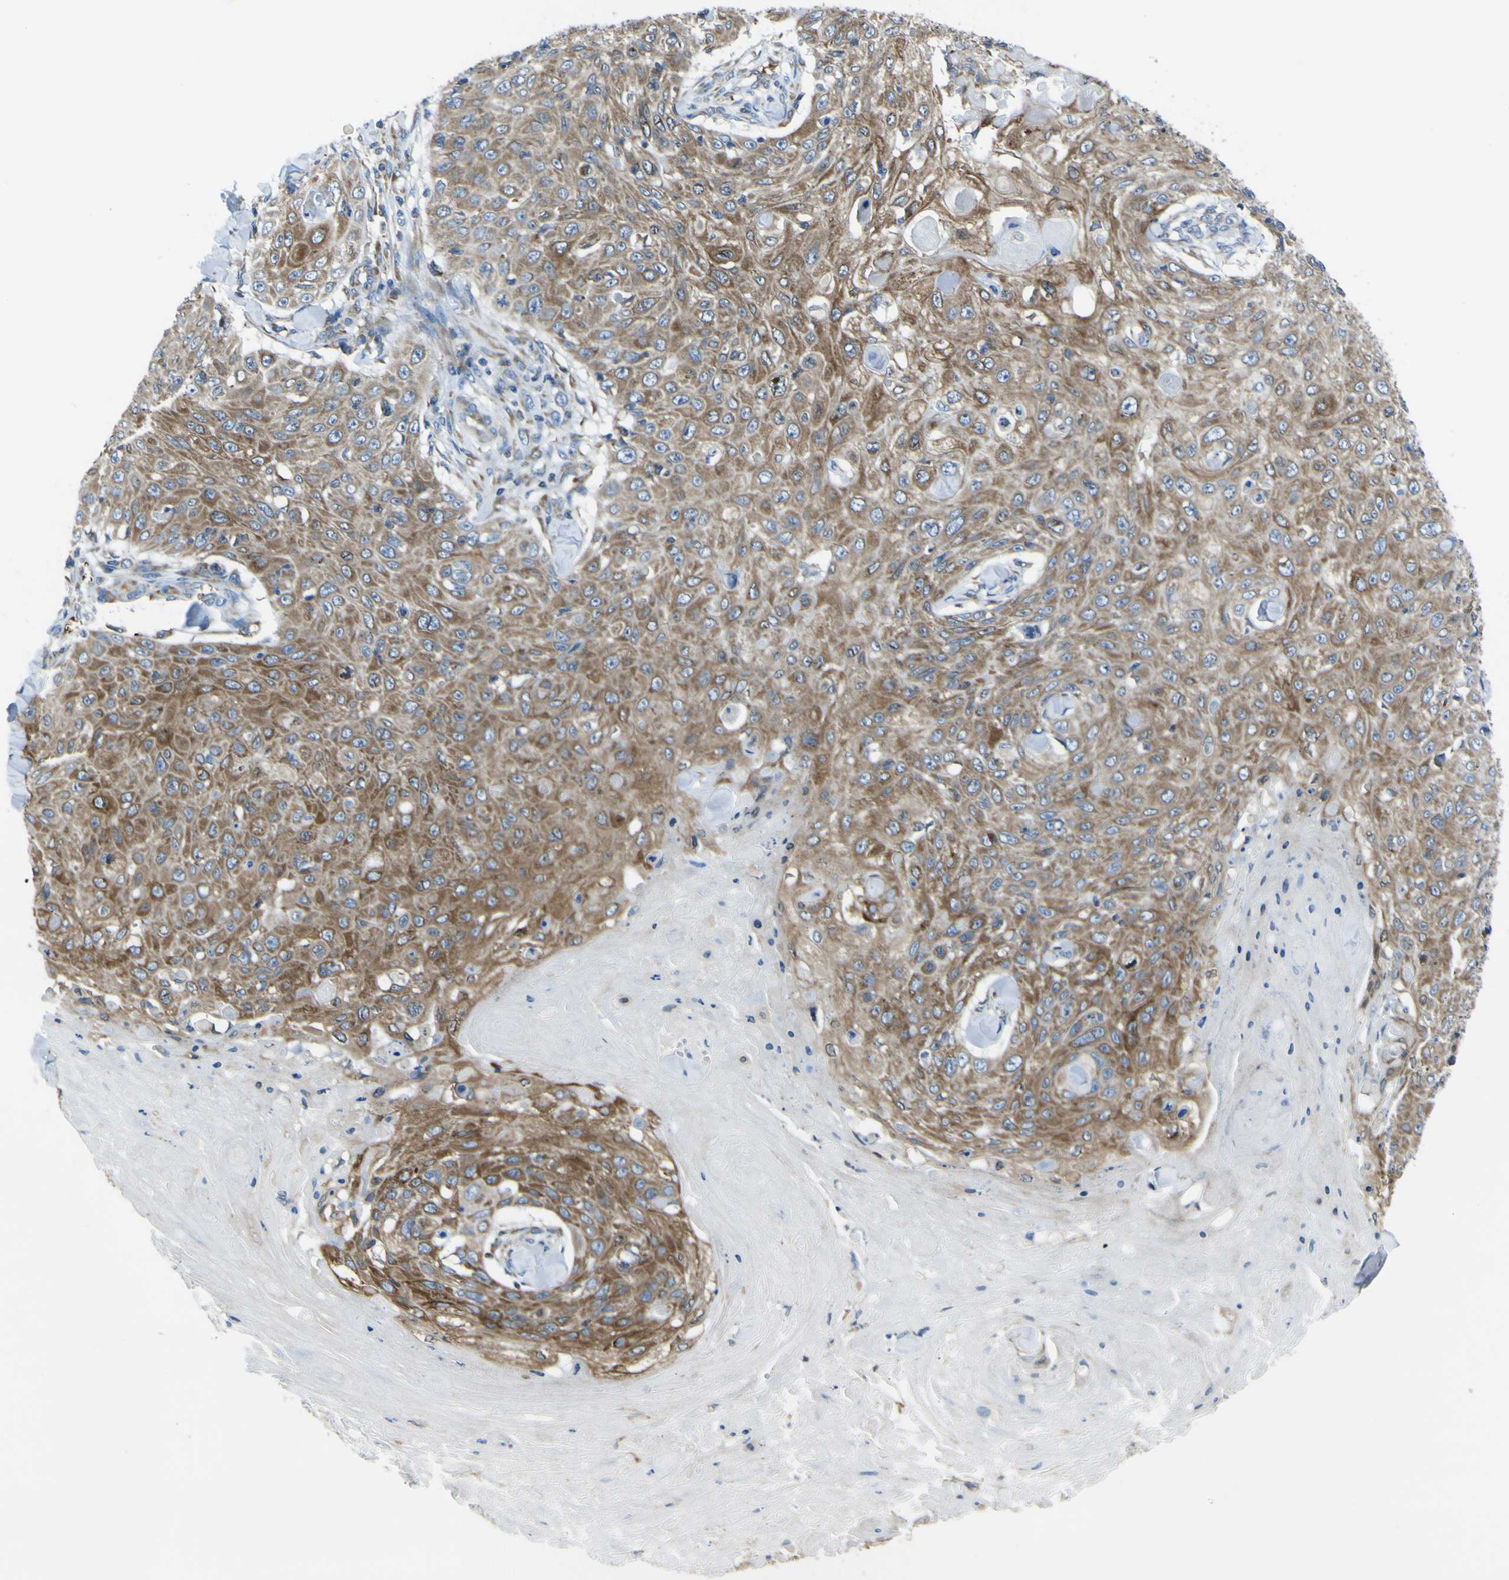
{"staining": {"intensity": "moderate", "quantity": ">75%", "location": "cytoplasmic/membranous"}, "tissue": "skin cancer", "cell_type": "Tumor cells", "image_type": "cancer", "snomed": [{"axis": "morphology", "description": "Squamous cell carcinoma, NOS"}, {"axis": "topography", "description": "Skin"}], "caption": "An image of human skin cancer (squamous cell carcinoma) stained for a protein demonstrates moderate cytoplasmic/membranous brown staining in tumor cells. (brown staining indicates protein expression, while blue staining denotes nuclei).", "gene": "STIM1", "patient": {"sex": "male", "age": 86}}